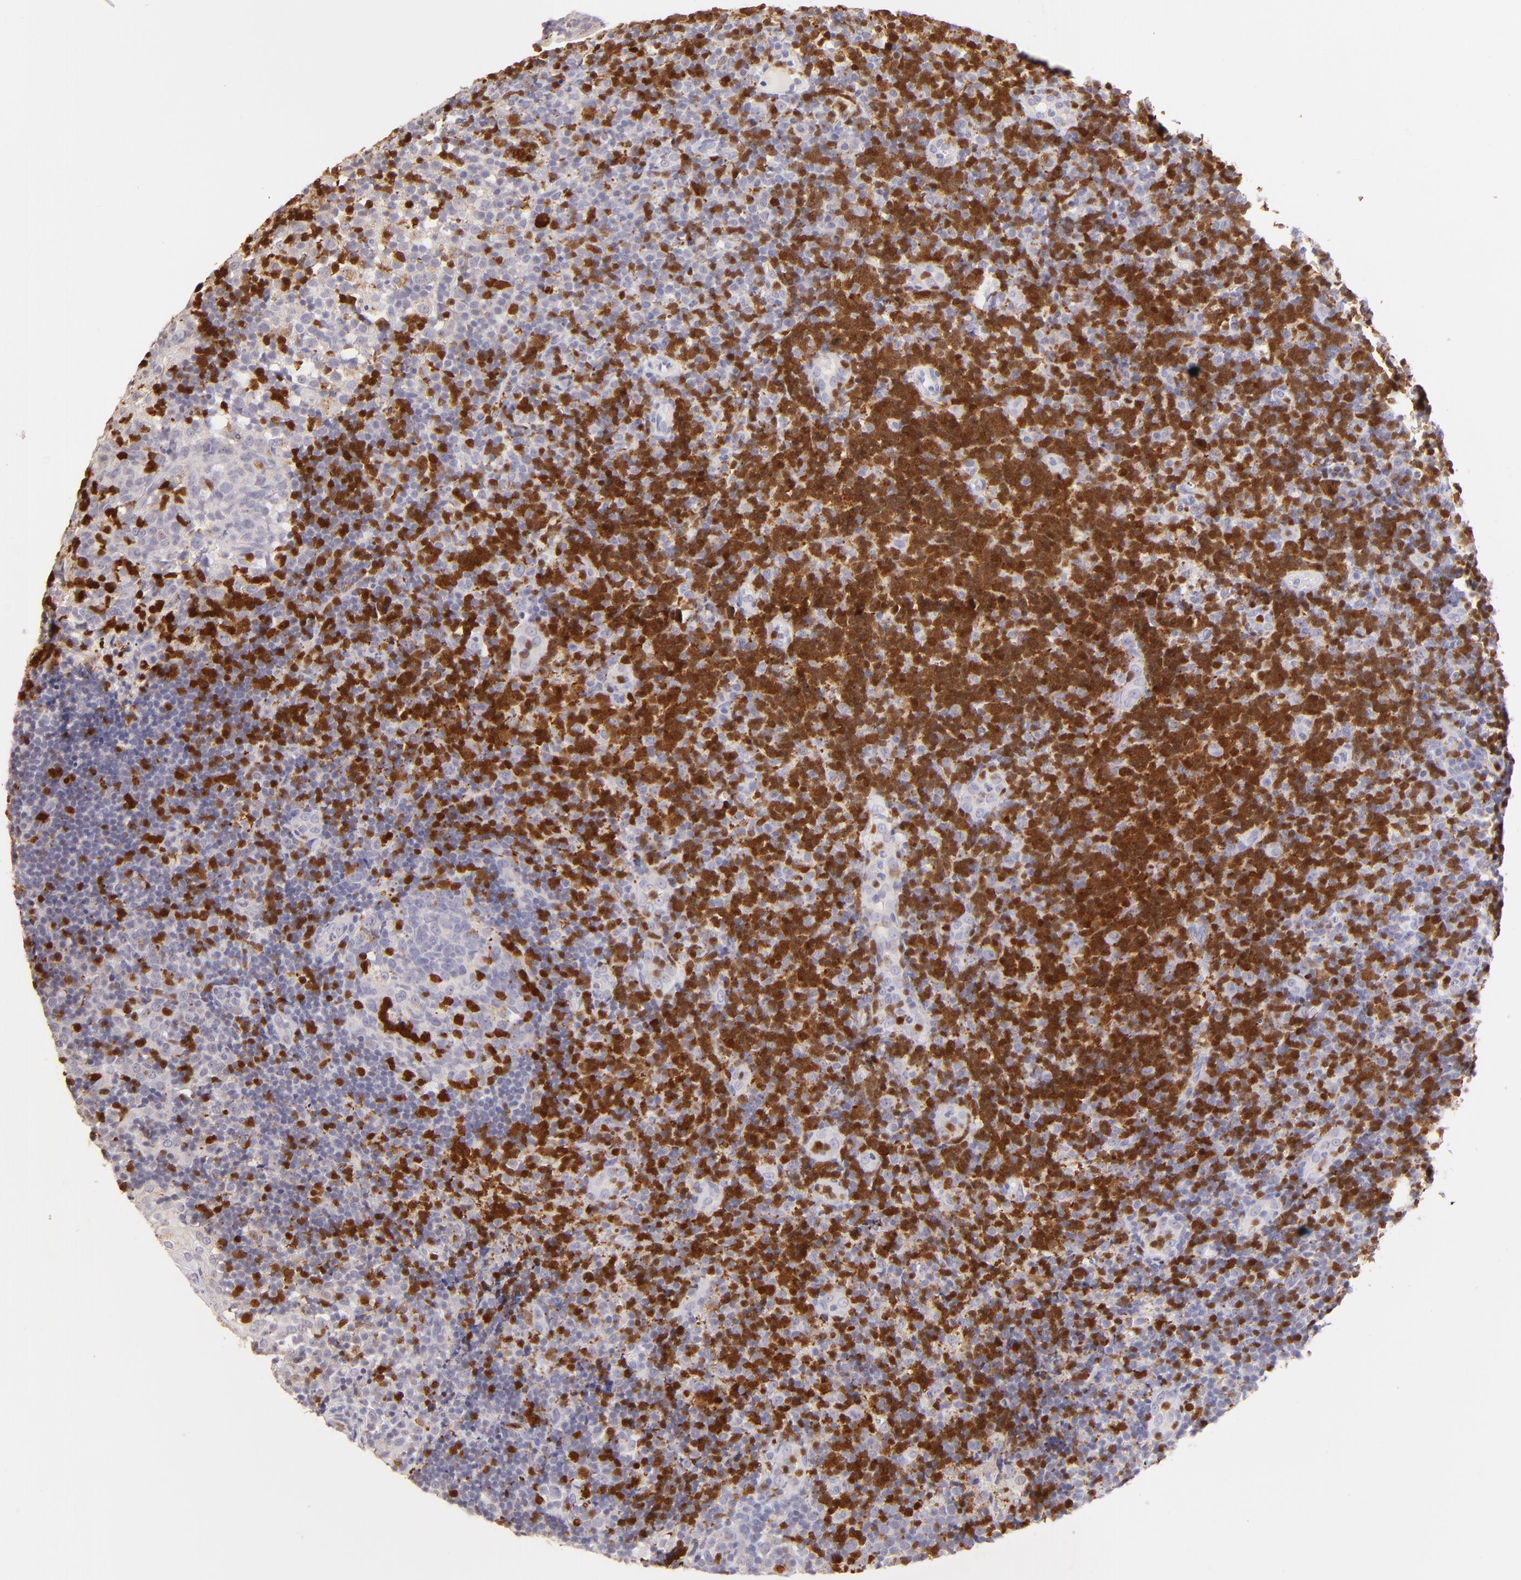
{"staining": {"intensity": "negative", "quantity": "none", "location": "none"}, "tissue": "tonsil", "cell_type": "Germinal center cells", "image_type": "normal", "snomed": [{"axis": "morphology", "description": "Normal tissue, NOS"}, {"axis": "topography", "description": "Tonsil"}], "caption": "This micrograph is of benign tonsil stained with immunohistochemistry (IHC) to label a protein in brown with the nuclei are counter-stained blue. There is no positivity in germinal center cells. (Immunohistochemistry, brightfield microscopy, high magnification).", "gene": "ZAP70", "patient": {"sex": "female", "age": 40}}